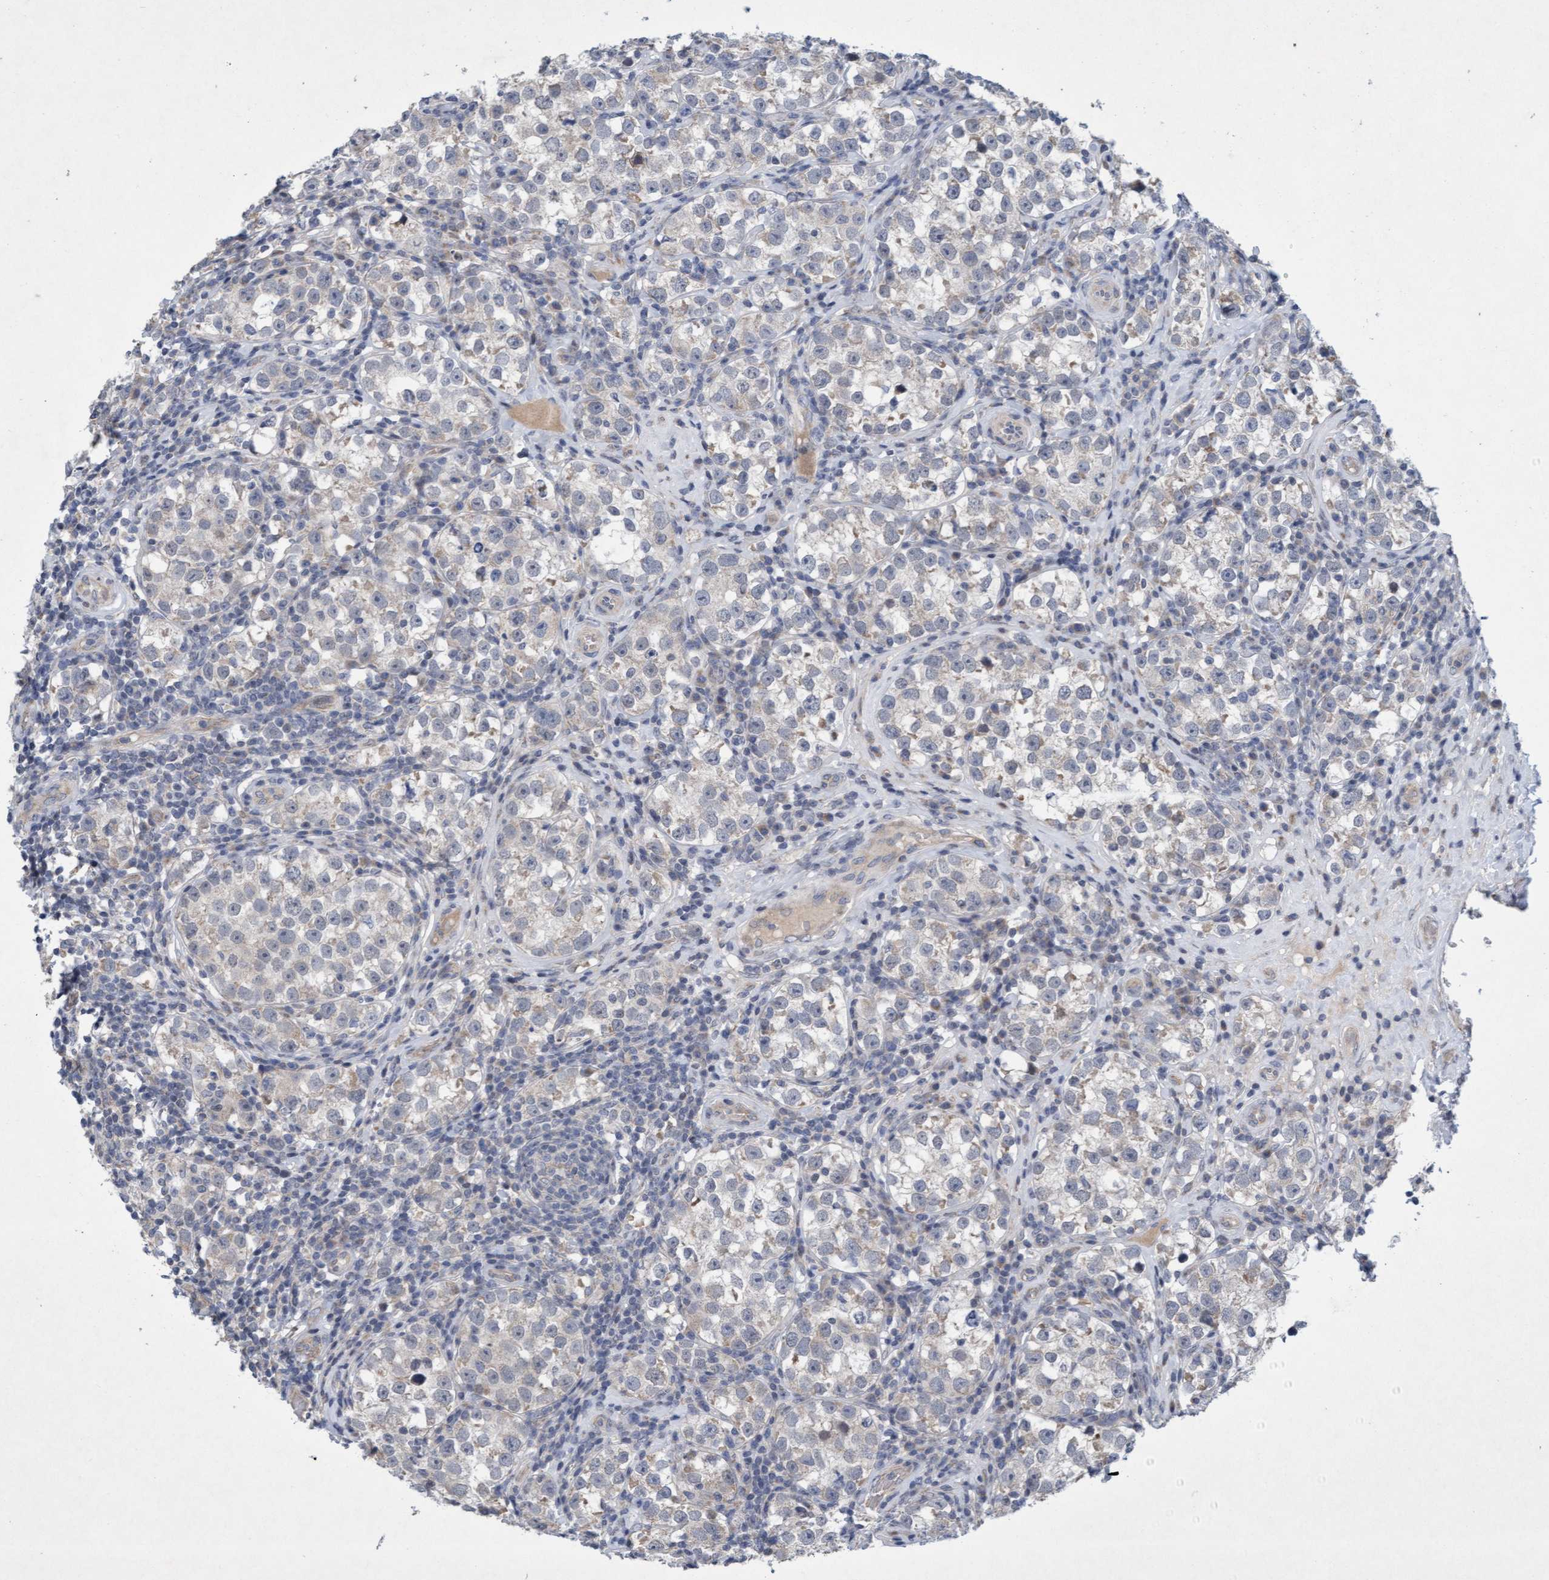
{"staining": {"intensity": "negative", "quantity": "none", "location": "none"}, "tissue": "testis cancer", "cell_type": "Tumor cells", "image_type": "cancer", "snomed": [{"axis": "morphology", "description": "Normal tissue, NOS"}, {"axis": "morphology", "description": "Seminoma, NOS"}, {"axis": "topography", "description": "Testis"}], "caption": "High magnification brightfield microscopy of testis cancer (seminoma) stained with DAB (brown) and counterstained with hematoxylin (blue): tumor cells show no significant staining.", "gene": "DDHD2", "patient": {"sex": "male", "age": 43}}